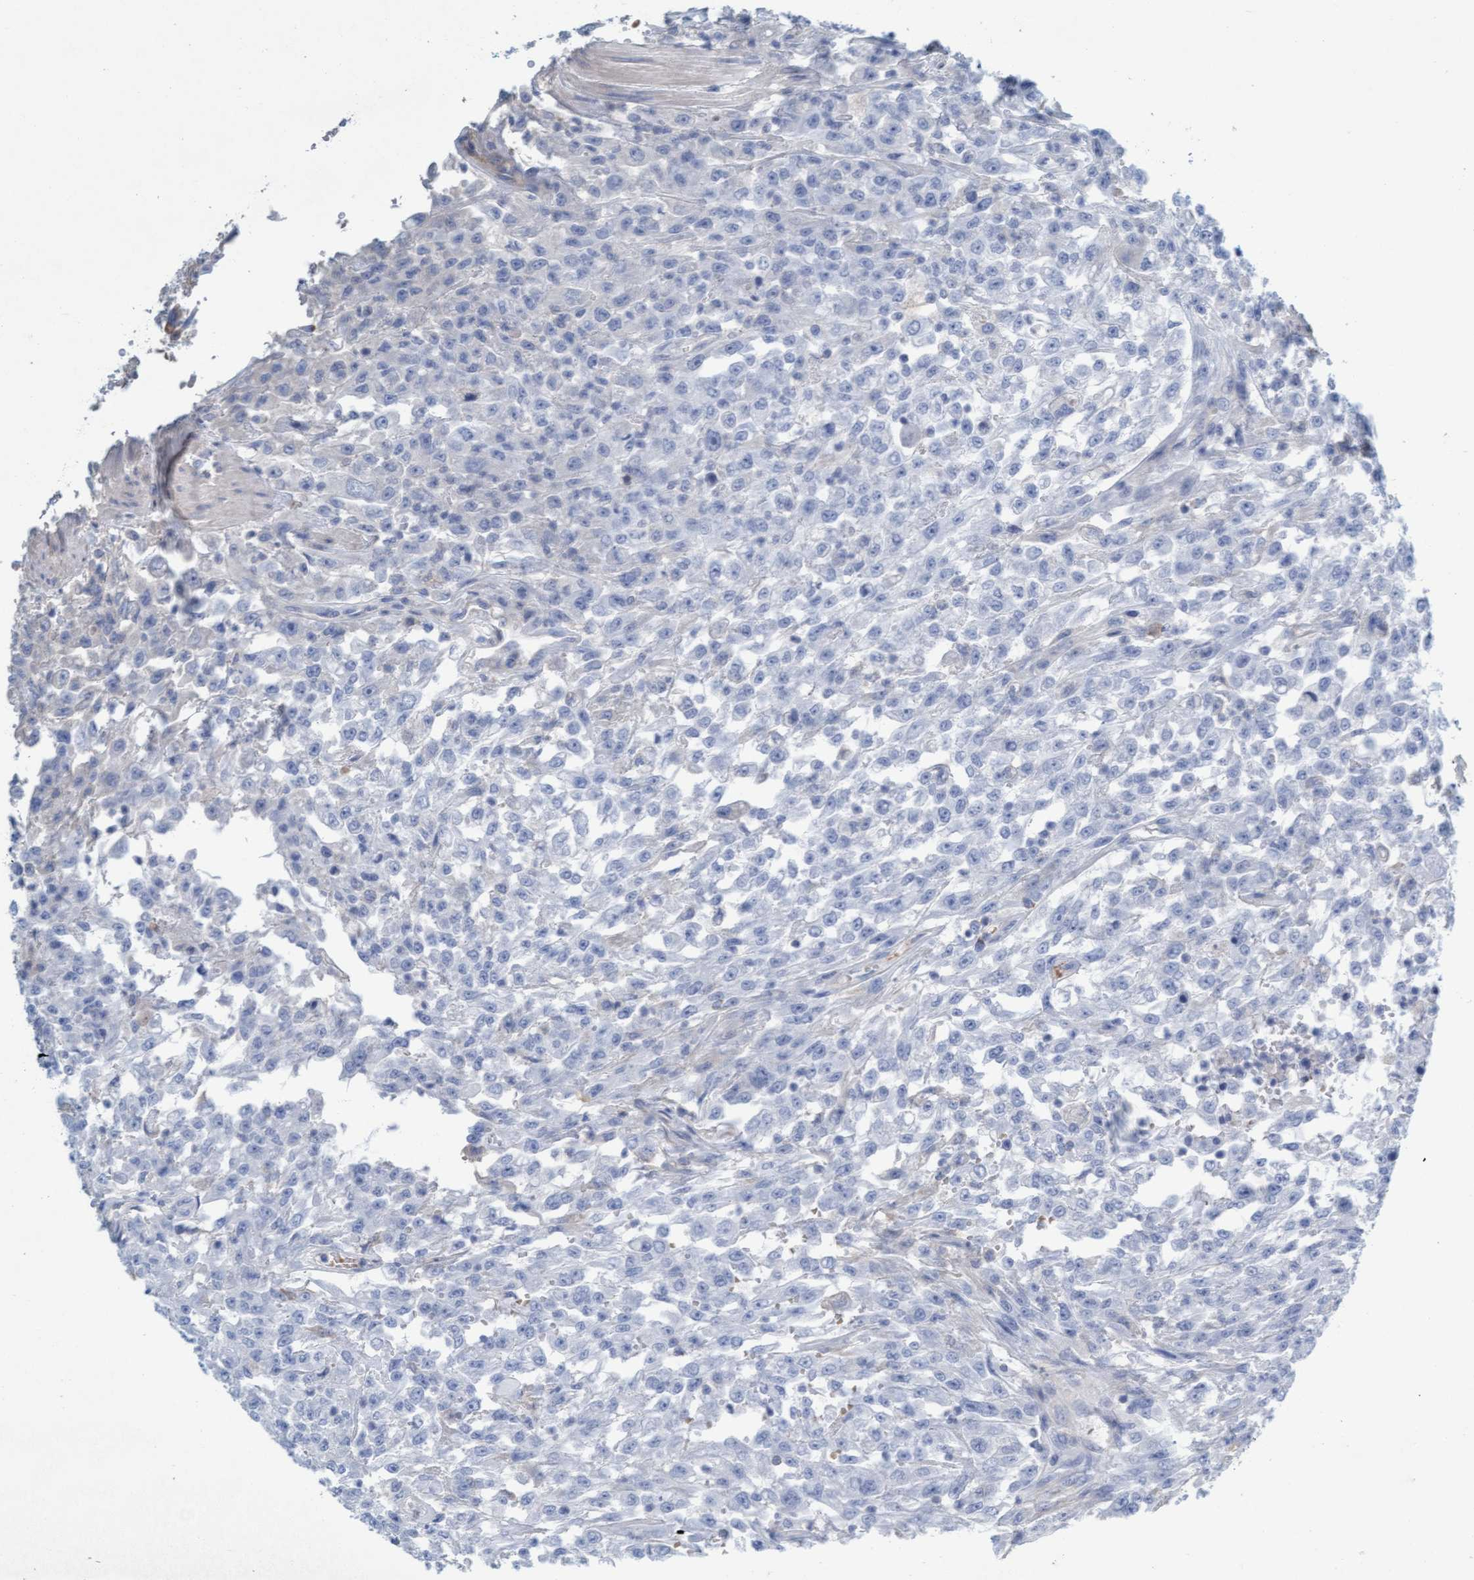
{"staining": {"intensity": "negative", "quantity": "none", "location": "none"}, "tissue": "urothelial cancer", "cell_type": "Tumor cells", "image_type": "cancer", "snomed": [{"axis": "morphology", "description": "Urothelial carcinoma, High grade"}, {"axis": "topography", "description": "Urinary bladder"}], "caption": "Immunohistochemistry photomicrograph of human urothelial cancer stained for a protein (brown), which displays no expression in tumor cells. Nuclei are stained in blue.", "gene": "SIGIRR", "patient": {"sex": "male", "age": 46}}